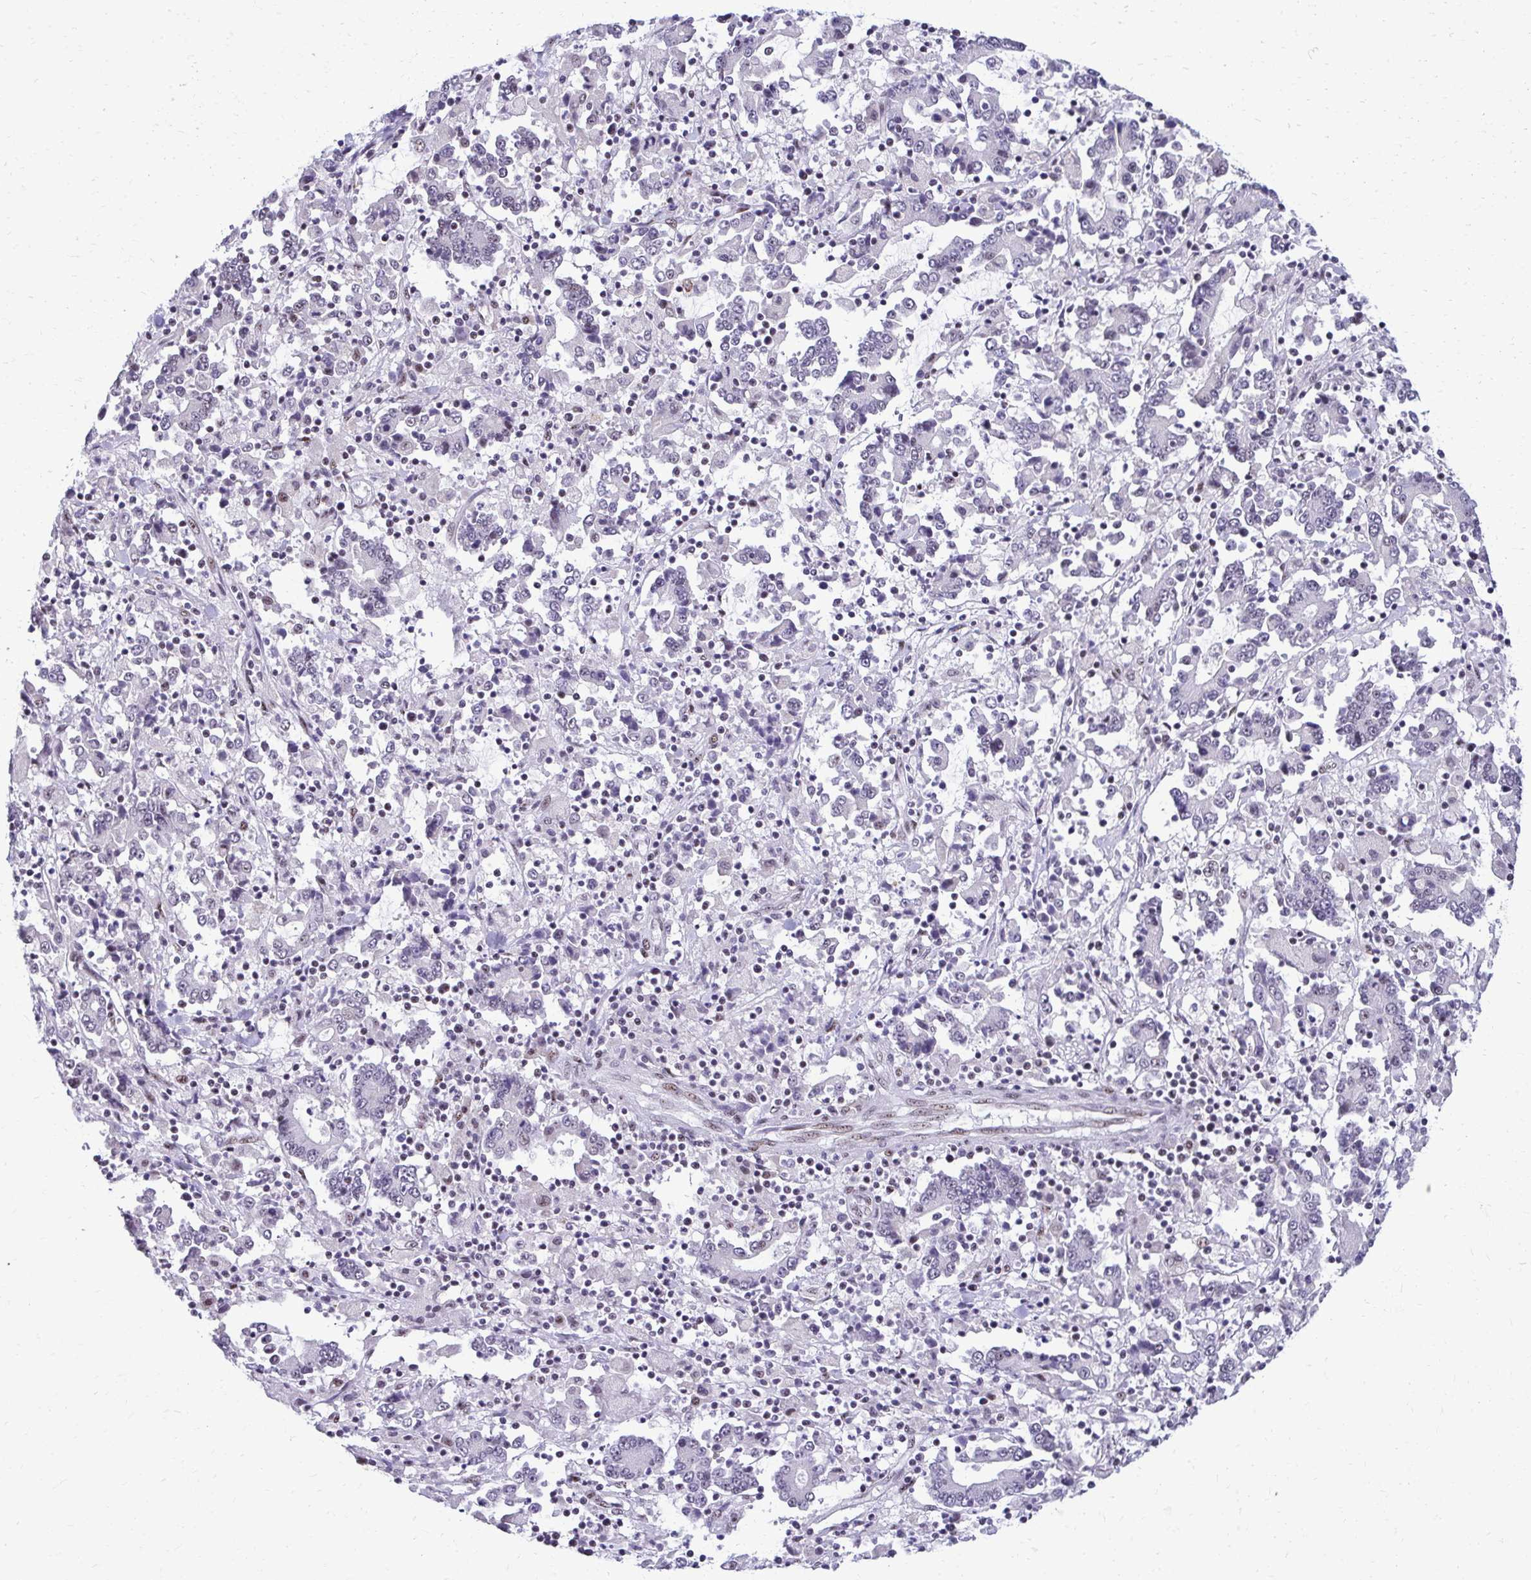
{"staining": {"intensity": "weak", "quantity": "<25%", "location": "nuclear"}, "tissue": "stomach cancer", "cell_type": "Tumor cells", "image_type": "cancer", "snomed": [{"axis": "morphology", "description": "Adenocarcinoma, NOS"}, {"axis": "topography", "description": "Stomach, upper"}], "caption": "Protein analysis of adenocarcinoma (stomach) exhibits no significant positivity in tumor cells.", "gene": "PELP1", "patient": {"sex": "male", "age": 68}}